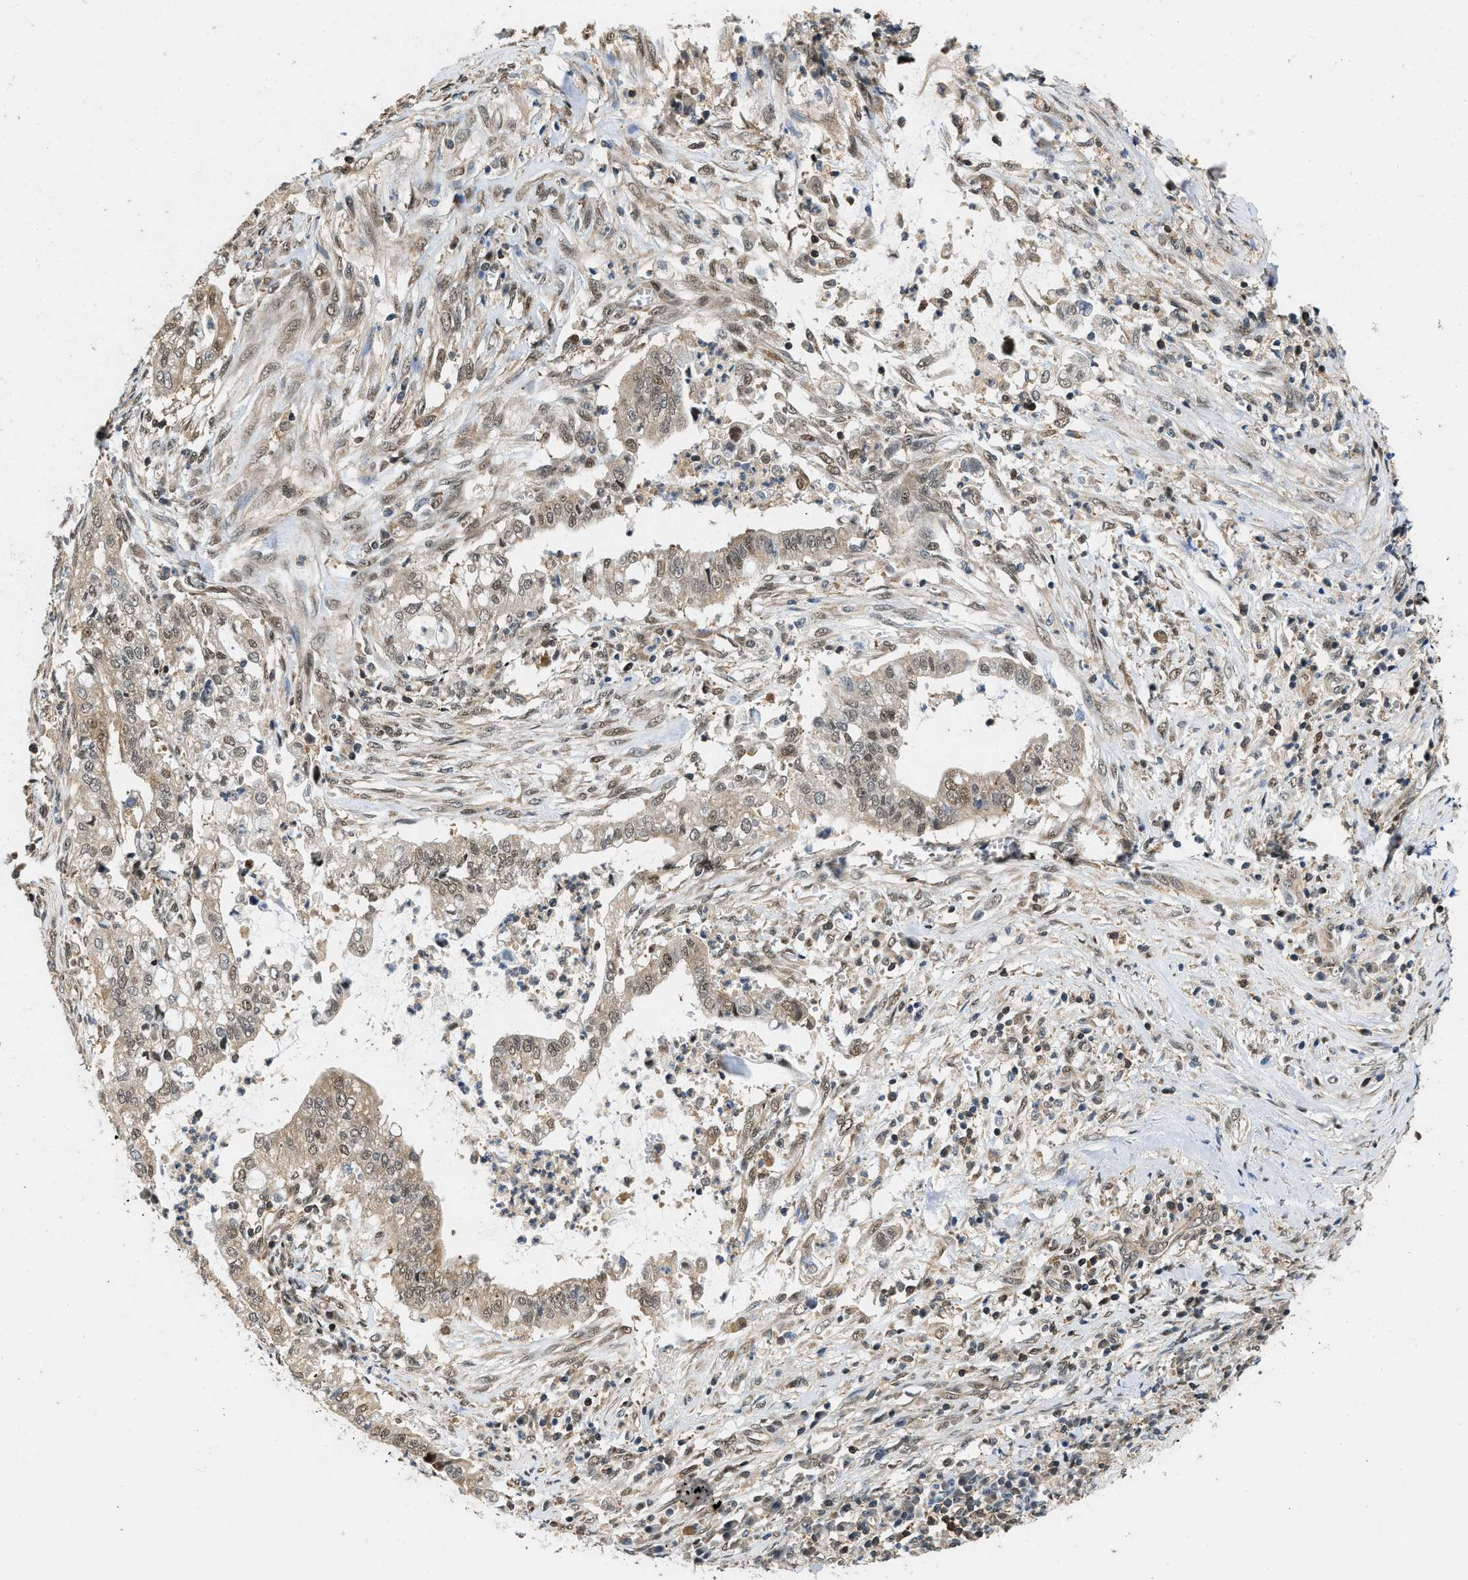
{"staining": {"intensity": "weak", "quantity": "25%-75%", "location": "cytoplasmic/membranous,nuclear"}, "tissue": "cervical cancer", "cell_type": "Tumor cells", "image_type": "cancer", "snomed": [{"axis": "morphology", "description": "Adenocarcinoma, NOS"}, {"axis": "topography", "description": "Cervix"}], "caption": "This micrograph displays cervical cancer (adenocarcinoma) stained with immunohistochemistry to label a protein in brown. The cytoplasmic/membranous and nuclear of tumor cells show weak positivity for the protein. Nuclei are counter-stained blue.", "gene": "ATF7IP", "patient": {"sex": "female", "age": 44}}